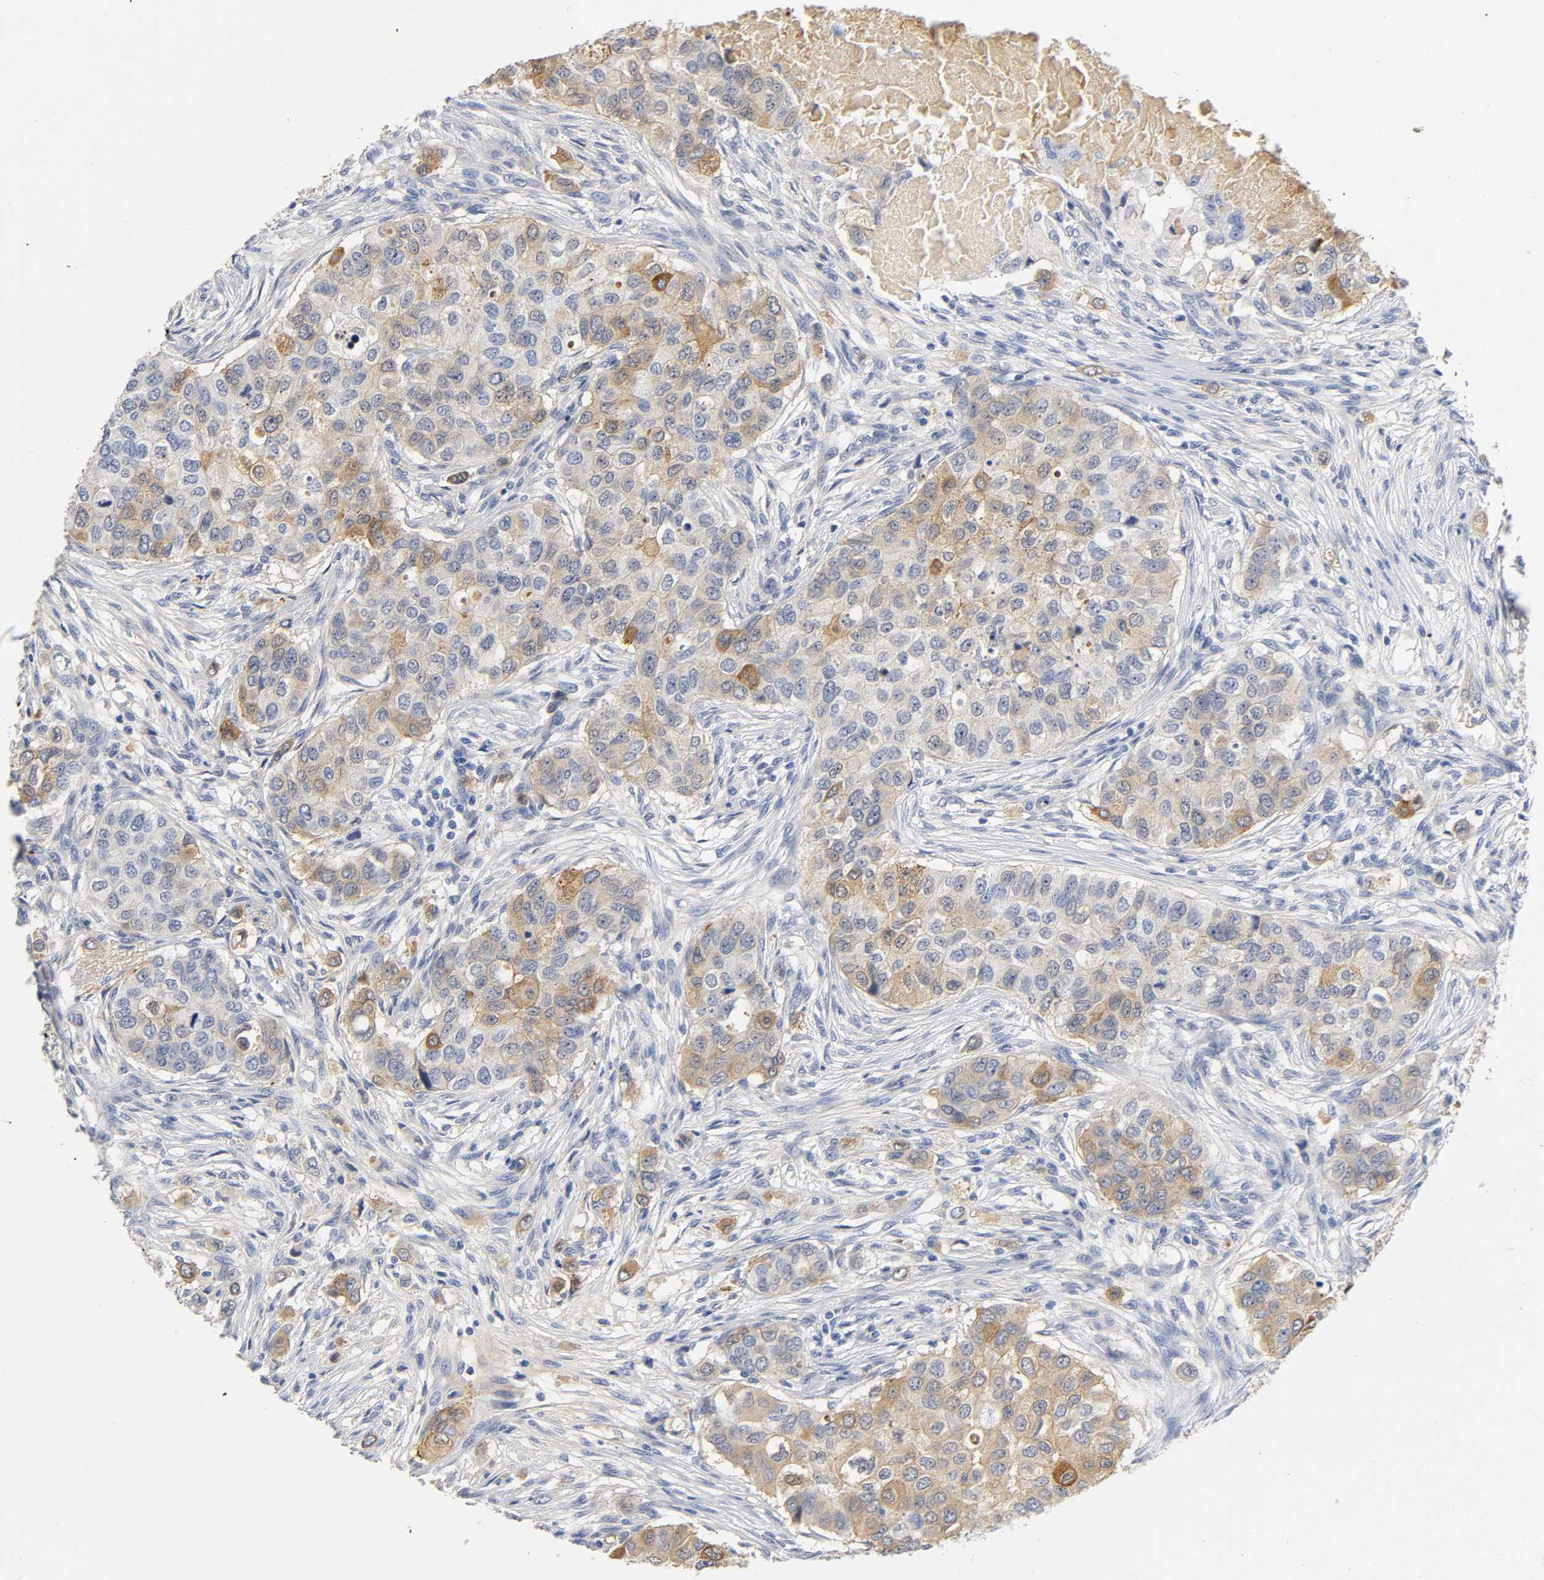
{"staining": {"intensity": "moderate", "quantity": ">75%", "location": "cytoplasmic/membranous"}, "tissue": "breast cancer", "cell_type": "Tumor cells", "image_type": "cancer", "snomed": [{"axis": "morphology", "description": "Normal tissue, NOS"}, {"axis": "morphology", "description": "Duct carcinoma"}, {"axis": "topography", "description": "Breast"}], "caption": "Approximately >75% of tumor cells in breast cancer display moderate cytoplasmic/membranous protein staining as visualized by brown immunohistochemical staining.", "gene": "TNC", "patient": {"sex": "female", "age": 49}}